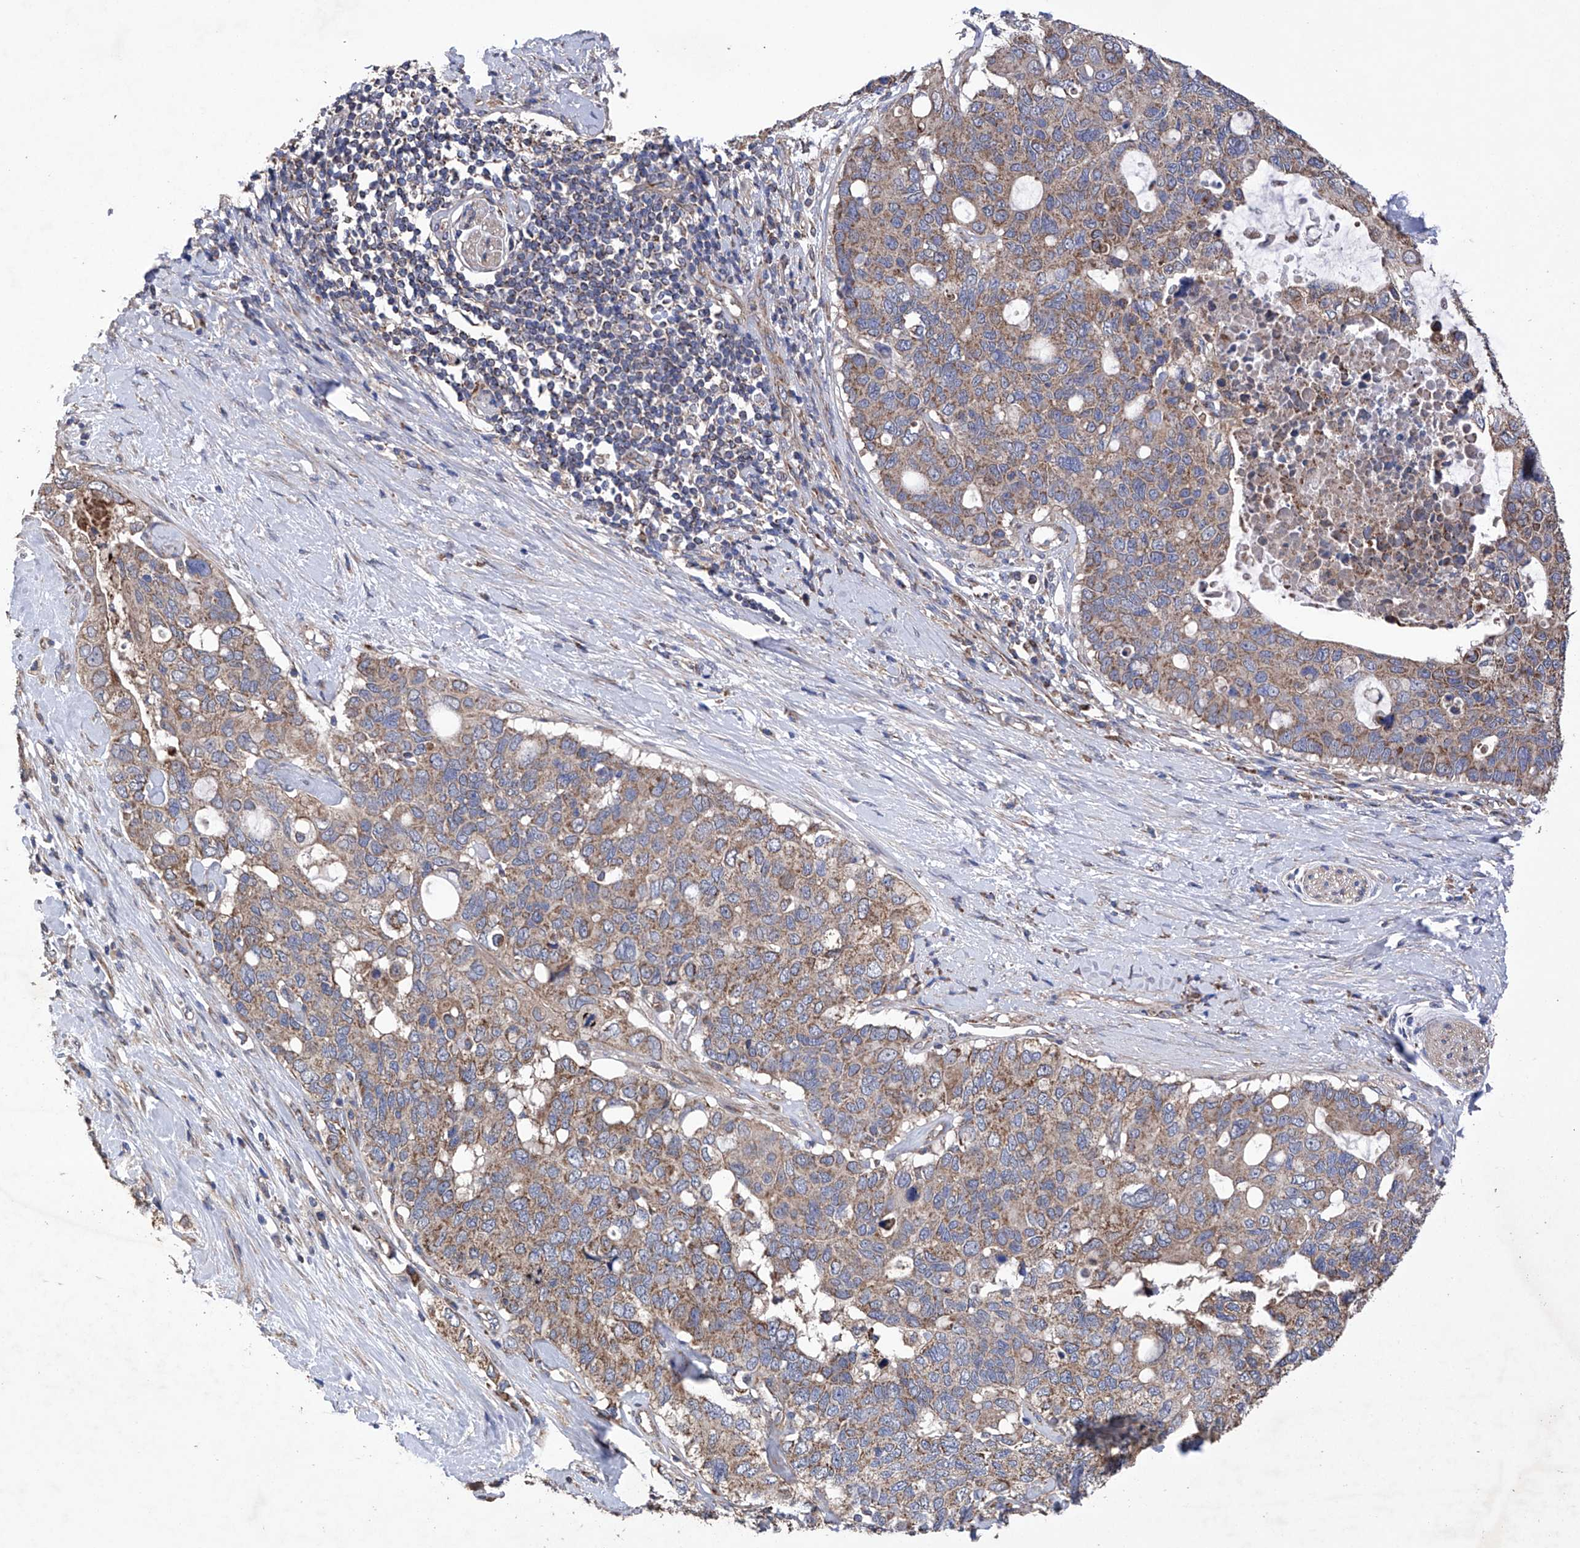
{"staining": {"intensity": "moderate", "quantity": ">75%", "location": "cytoplasmic/membranous"}, "tissue": "pancreatic cancer", "cell_type": "Tumor cells", "image_type": "cancer", "snomed": [{"axis": "morphology", "description": "Adenocarcinoma, NOS"}, {"axis": "topography", "description": "Pancreas"}], "caption": "The immunohistochemical stain highlights moderate cytoplasmic/membranous staining in tumor cells of pancreatic cancer (adenocarcinoma) tissue.", "gene": "EFCAB2", "patient": {"sex": "female", "age": 56}}